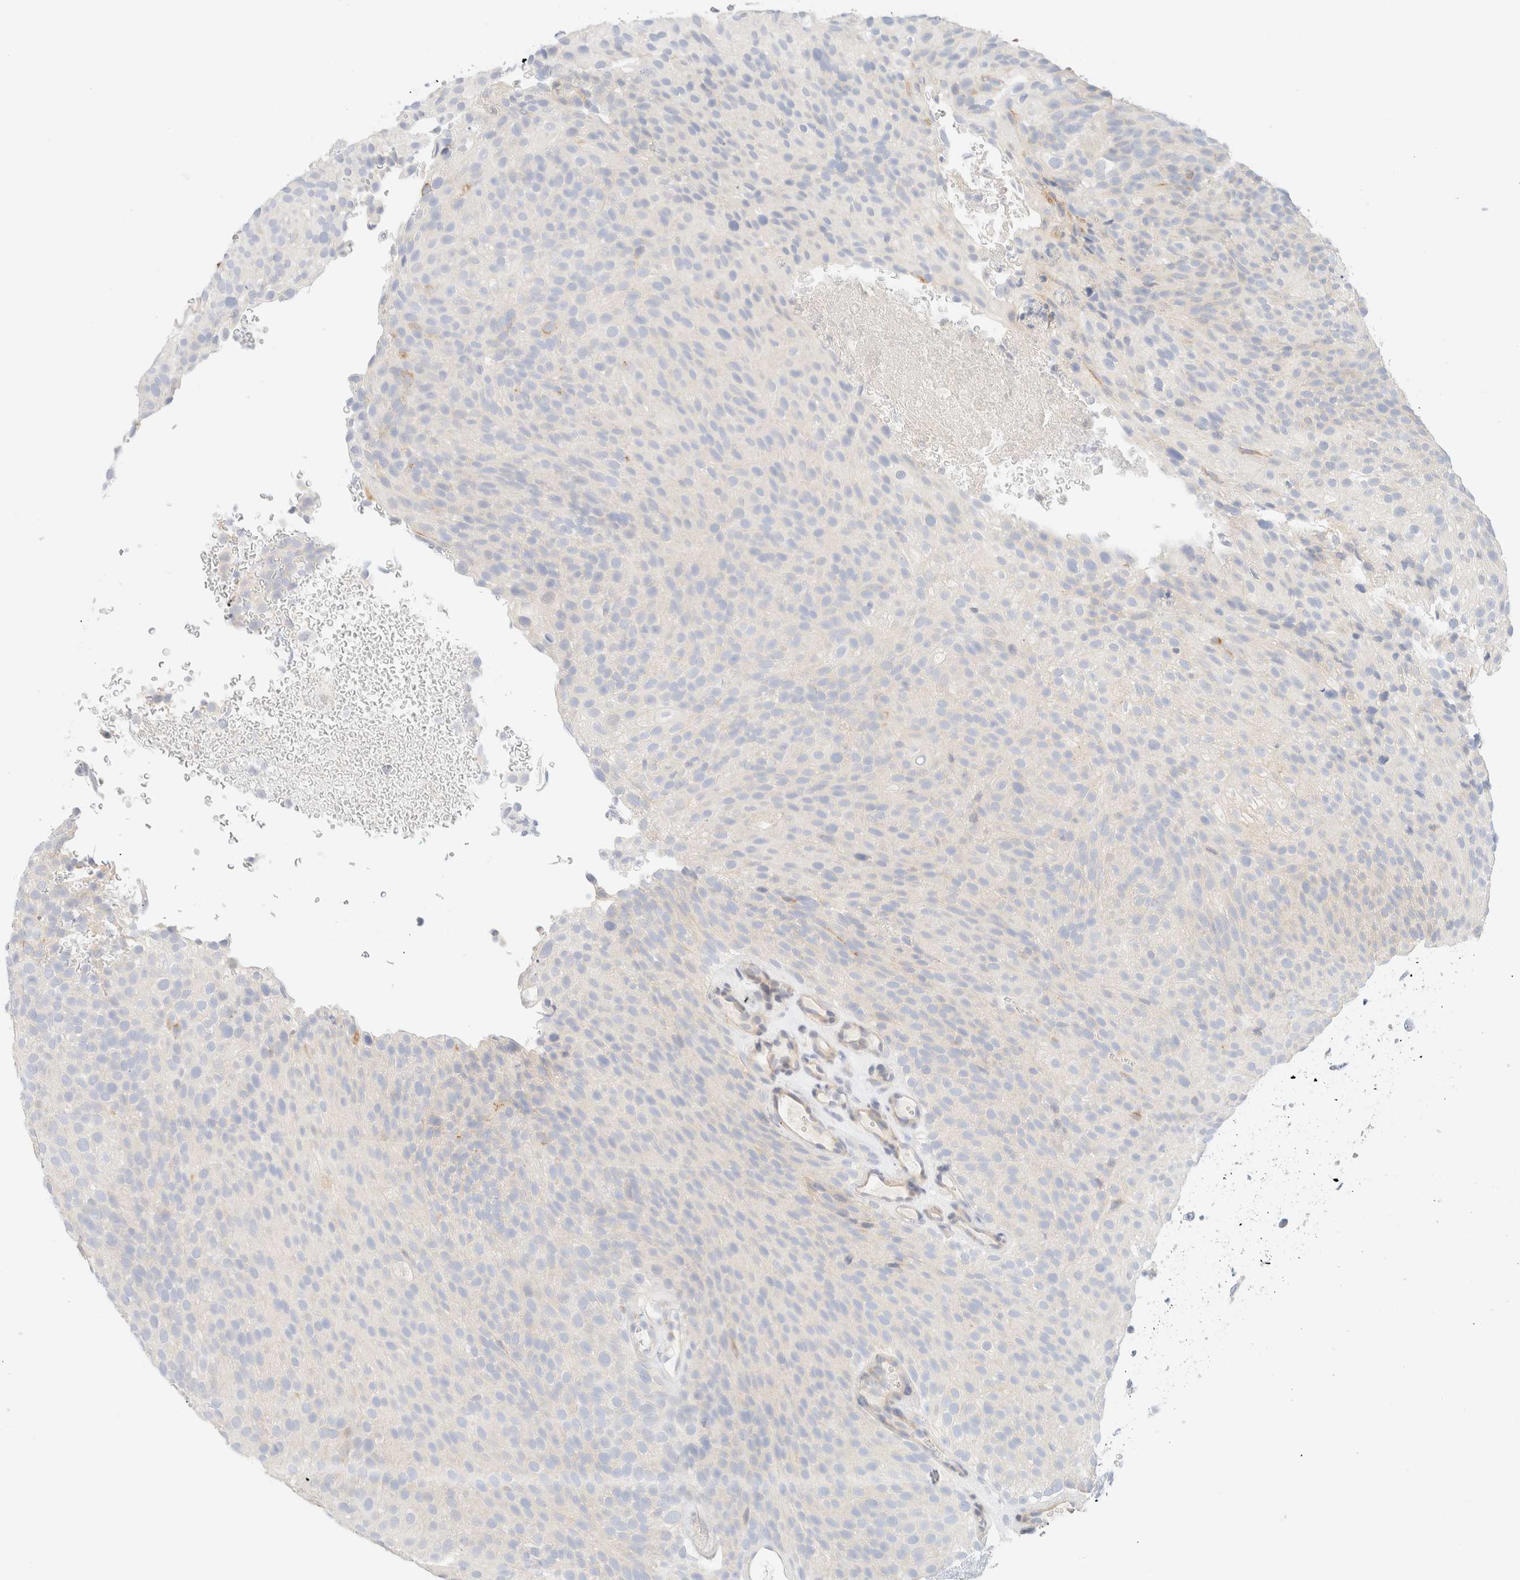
{"staining": {"intensity": "negative", "quantity": "none", "location": "none"}, "tissue": "urothelial cancer", "cell_type": "Tumor cells", "image_type": "cancer", "snomed": [{"axis": "morphology", "description": "Urothelial carcinoma, Low grade"}, {"axis": "topography", "description": "Urinary bladder"}], "caption": "This is an immunohistochemistry histopathology image of human urothelial cancer. There is no positivity in tumor cells.", "gene": "SARM1", "patient": {"sex": "male", "age": 78}}